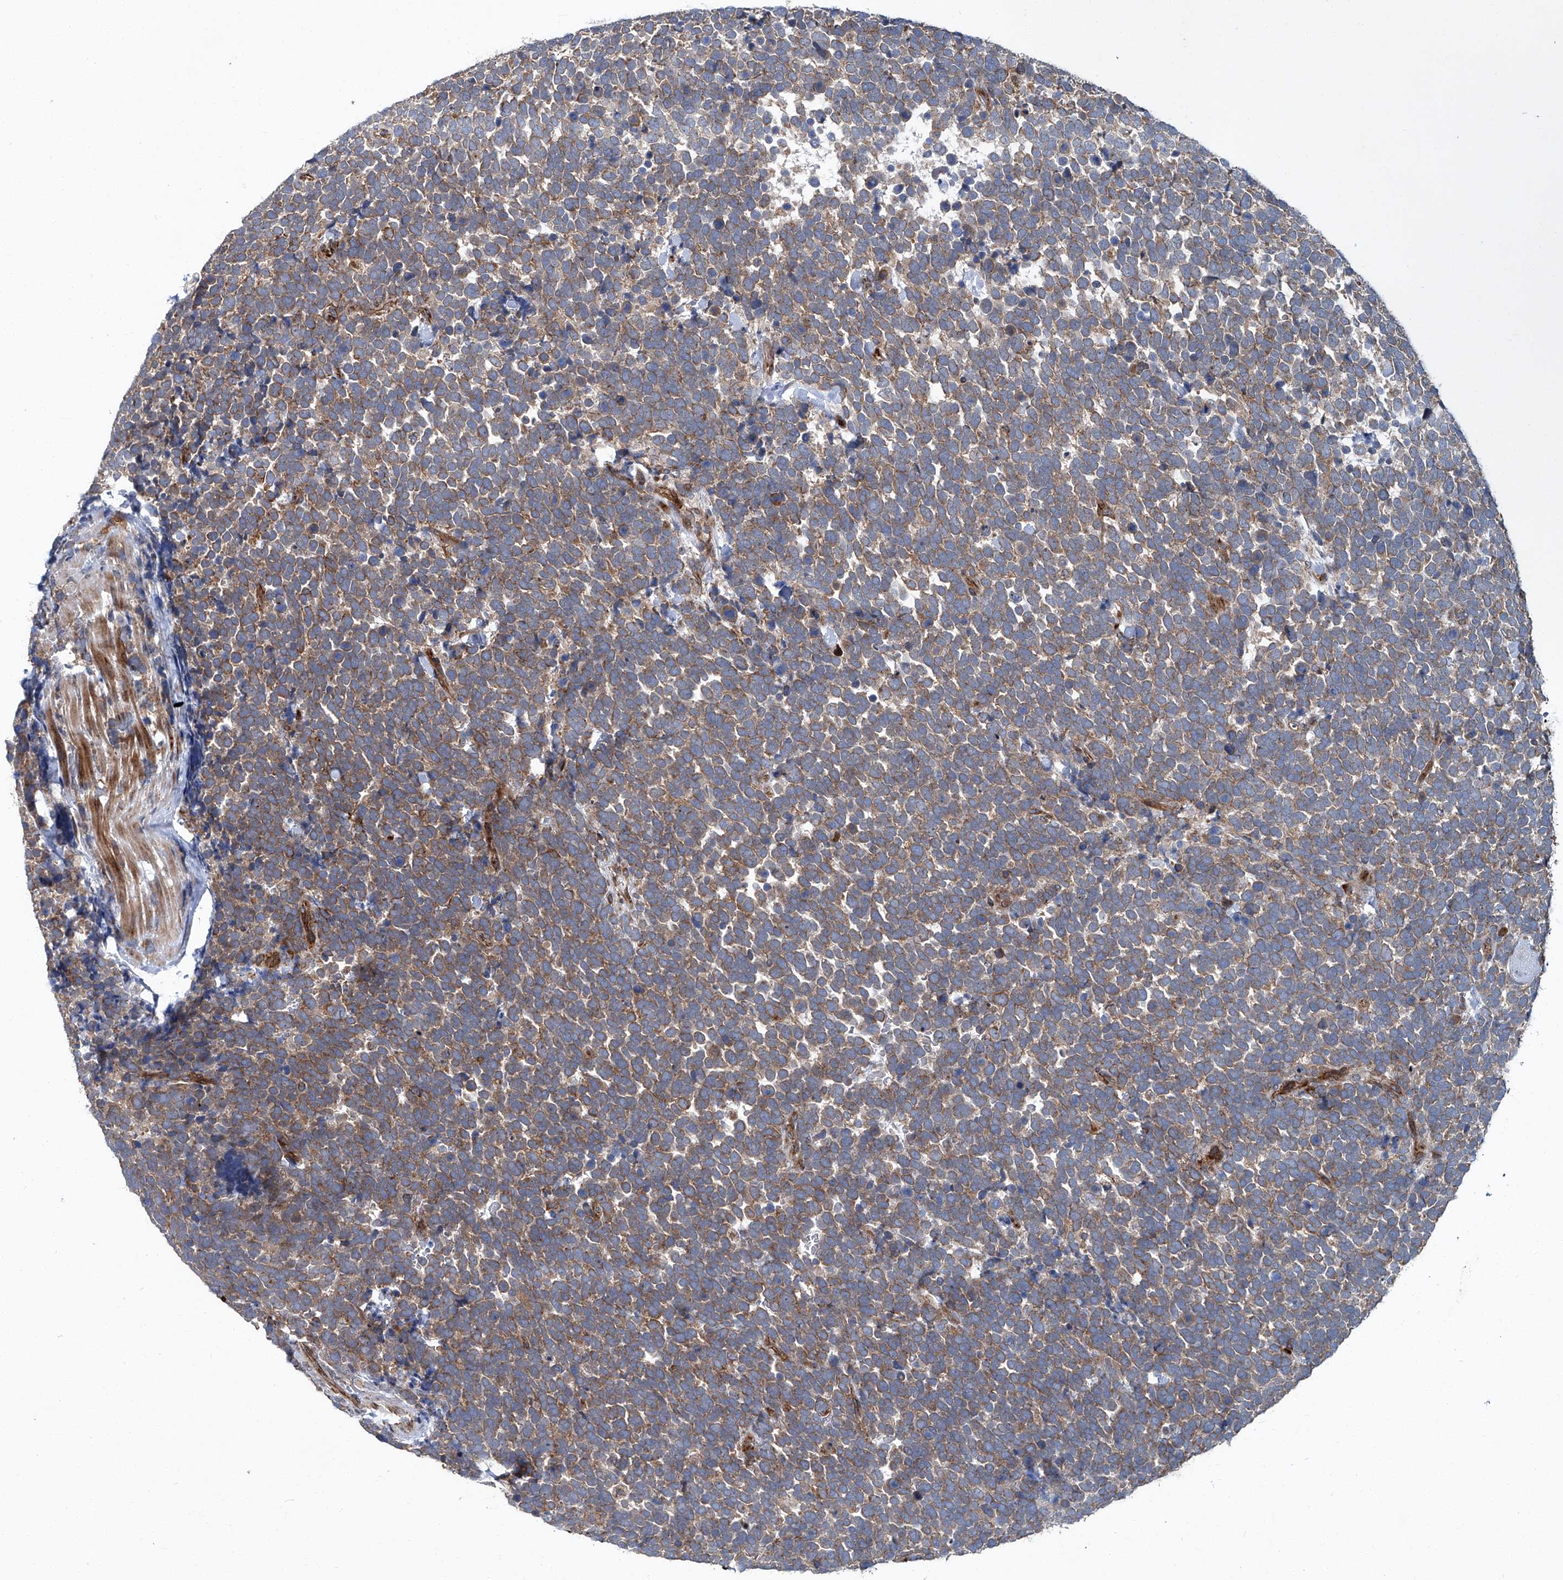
{"staining": {"intensity": "moderate", "quantity": ">75%", "location": "cytoplasmic/membranous"}, "tissue": "urothelial cancer", "cell_type": "Tumor cells", "image_type": "cancer", "snomed": [{"axis": "morphology", "description": "Urothelial carcinoma, High grade"}, {"axis": "topography", "description": "Urinary bladder"}], "caption": "Protein staining exhibits moderate cytoplasmic/membranous staining in approximately >75% of tumor cells in high-grade urothelial carcinoma.", "gene": "GPR132", "patient": {"sex": "female", "age": 82}}